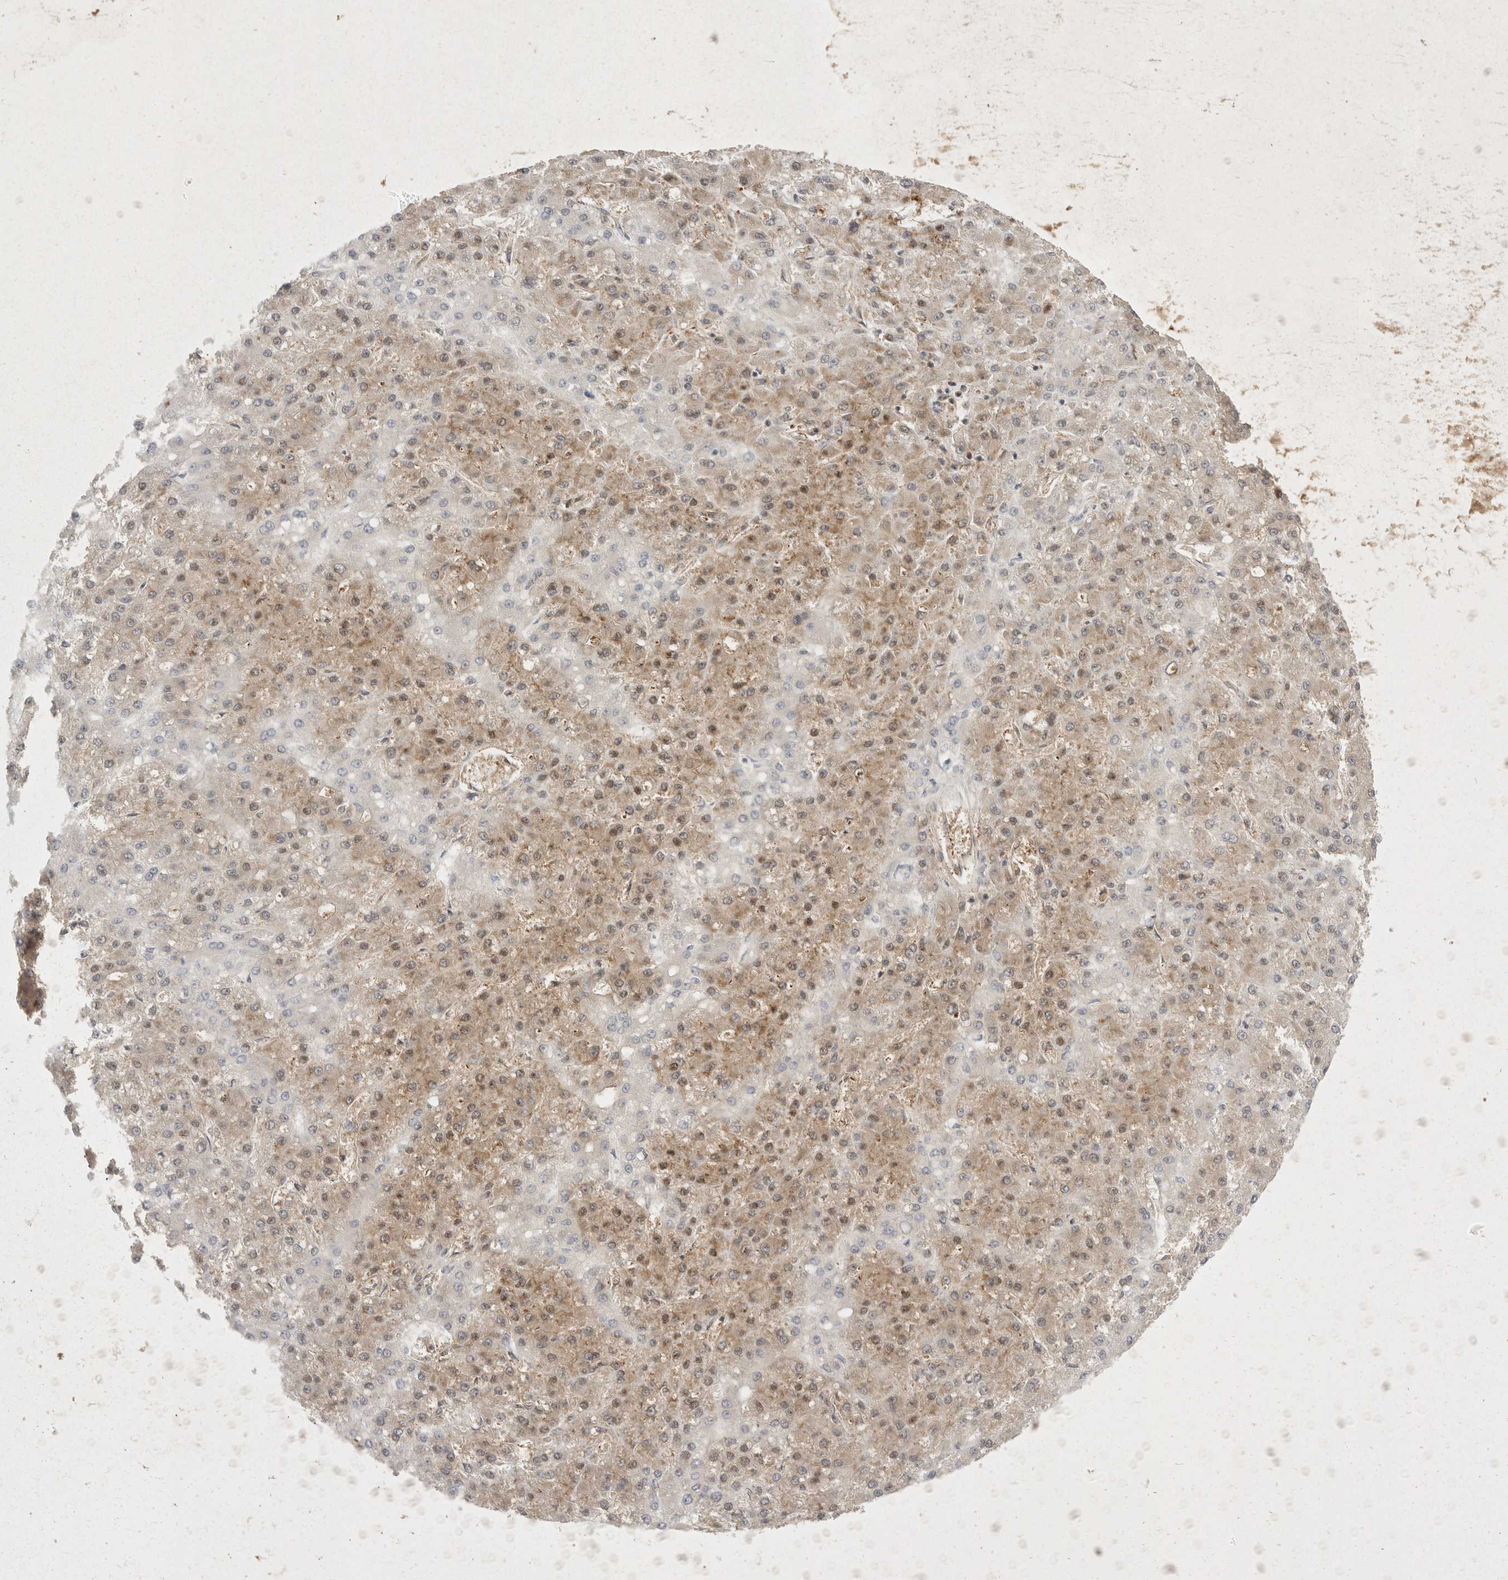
{"staining": {"intensity": "weak", "quantity": "25%-75%", "location": "cytoplasmic/membranous"}, "tissue": "liver cancer", "cell_type": "Tumor cells", "image_type": "cancer", "snomed": [{"axis": "morphology", "description": "Carcinoma, Hepatocellular, NOS"}, {"axis": "topography", "description": "Liver"}], "caption": "Immunohistochemistry (IHC) photomicrograph of human liver cancer (hepatocellular carcinoma) stained for a protein (brown), which exhibits low levels of weak cytoplasmic/membranous staining in about 25%-75% of tumor cells.", "gene": "EIF4G3", "patient": {"sex": "male", "age": 67}}